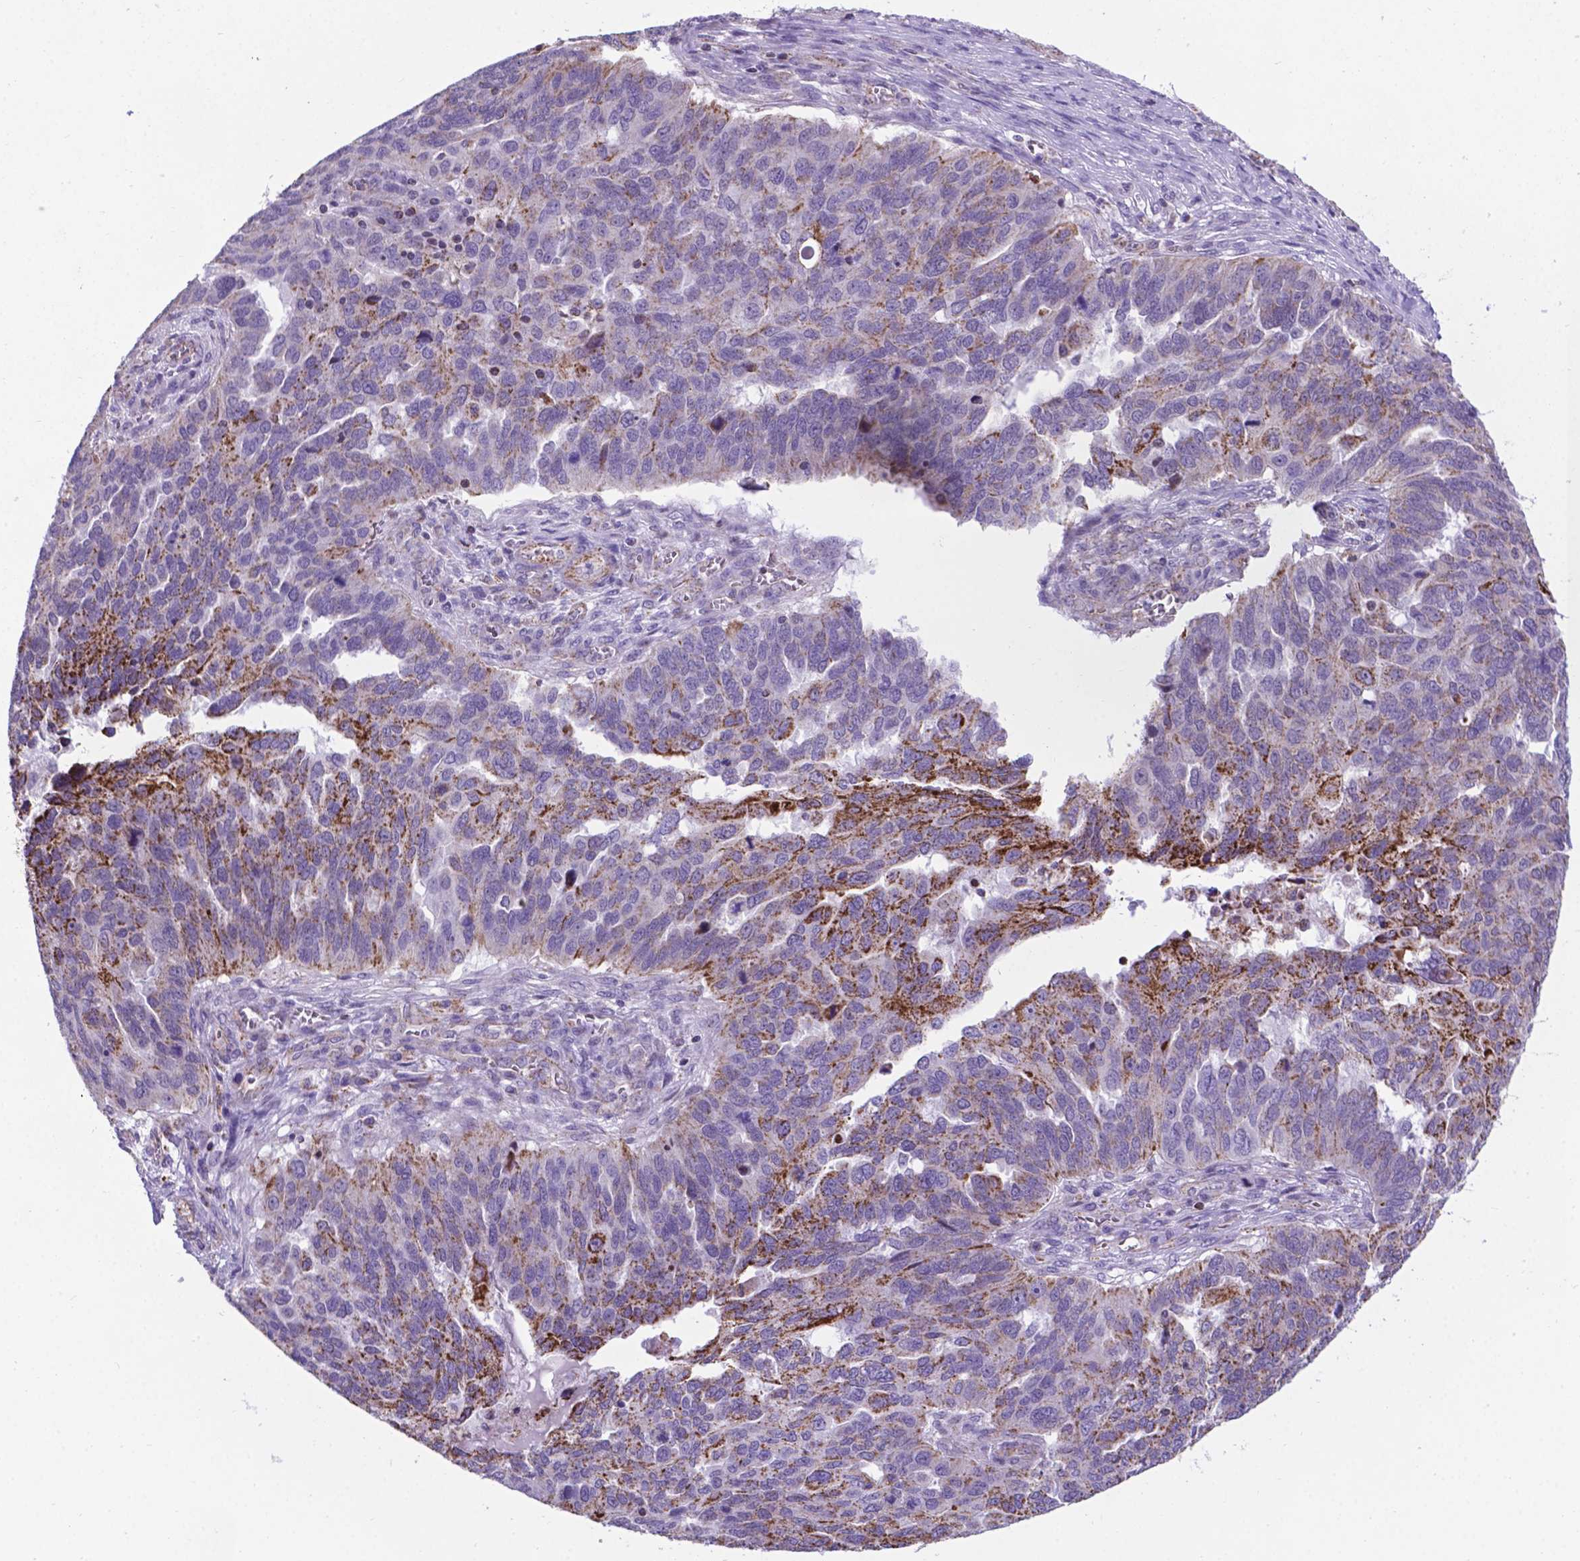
{"staining": {"intensity": "strong", "quantity": "<25%", "location": "cytoplasmic/membranous"}, "tissue": "ovarian cancer", "cell_type": "Tumor cells", "image_type": "cancer", "snomed": [{"axis": "morphology", "description": "Carcinoma, endometroid"}, {"axis": "topography", "description": "Soft tissue"}, {"axis": "topography", "description": "Ovary"}], "caption": "Ovarian endometroid carcinoma stained with immunohistochemistry exhibits strong cytoplasmic/membranous staining in approximately <25% of tumor cells.", "gene": "POU3F3", "patient": {"sex": "female", "age": 52}}